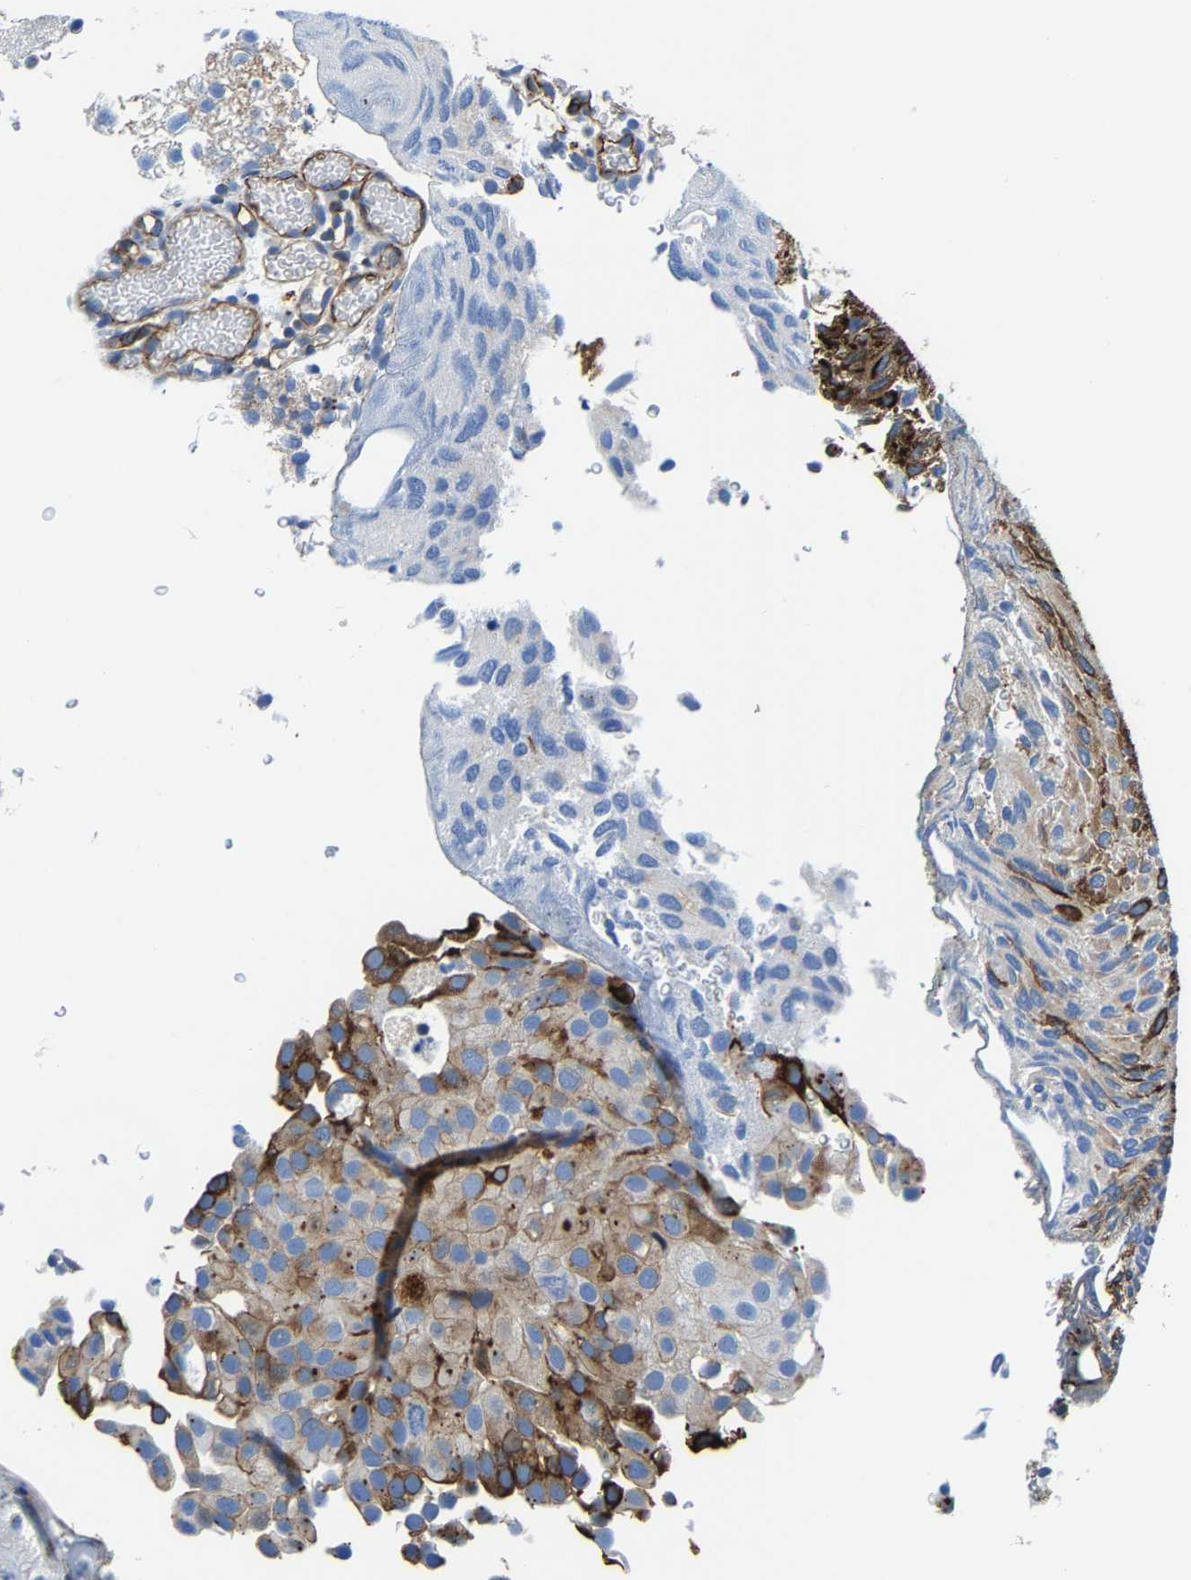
{"staining": {"intensity": "moderate", "quantity": "<25%", "location": "cytoplasmic/membranous"}, "tissue": "urothelial cancer", "cell_type": "Tumor cells", "image_type": "cancer", "snomed": [{"axis": "morphology", "description": "Urothelial carcinoma, Low grade"}, {"axis": "topography", "description": "Urinary bladder"}], "caption": "The immunohistochemical stain highlights moderate cytoplasmic/membranous positivity in tumor cells of low-grade urothelial carcinoma tissue. (Stains: DAB (3,3'-diaminobenzidine) in brown, nuclei in blue, Microscopy: brightfield microscopy at high magnification).", "gene": "DPP7", "patient": {"sex": "male", "age": 78}}